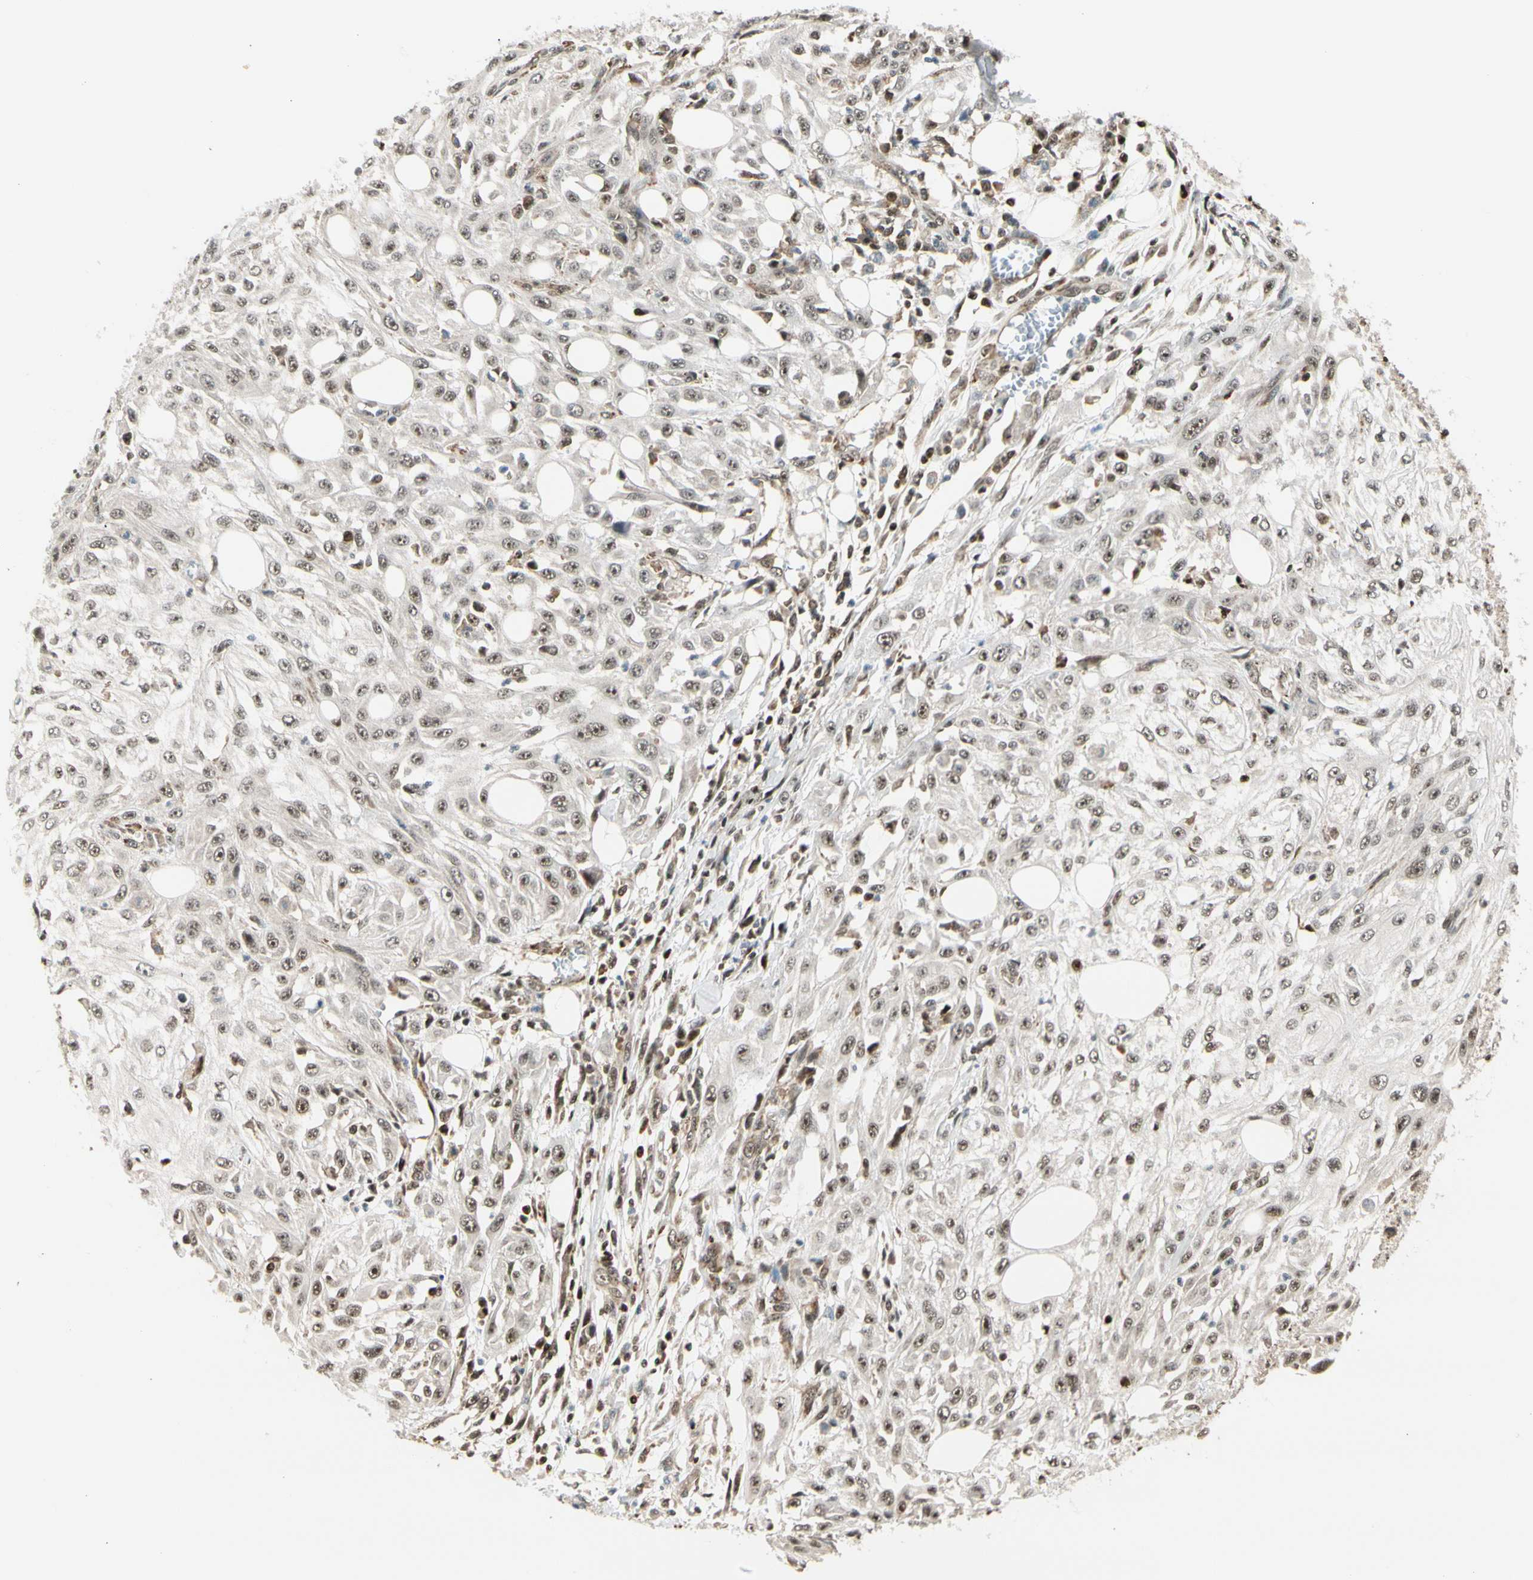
{"staining": {"intensity": "moderate", "quantity": ">75%", "location": "nuclear"}, "tissue": "skin cancer", "cell_type": "Tumor cells", "image_type": "cancer", "snomed": [{"axis": "morphology", "description": "Squamous cell carcinoma, NOS"}, {"axis": "topography", "description": "Skin"}], "caption": "IHC of squamous cell carcinoma (skin) exhibits medium levels of moderate nuclear positivity in about >75% of tumor cells. (Stains: DAB (3,3'-diaminobenzidine) in brown, nuclei in blue, Microscopy: brightfield microscopy at high magnification).", "gene": "DAXX", "patient": {"sex": "male", "age": 75}}